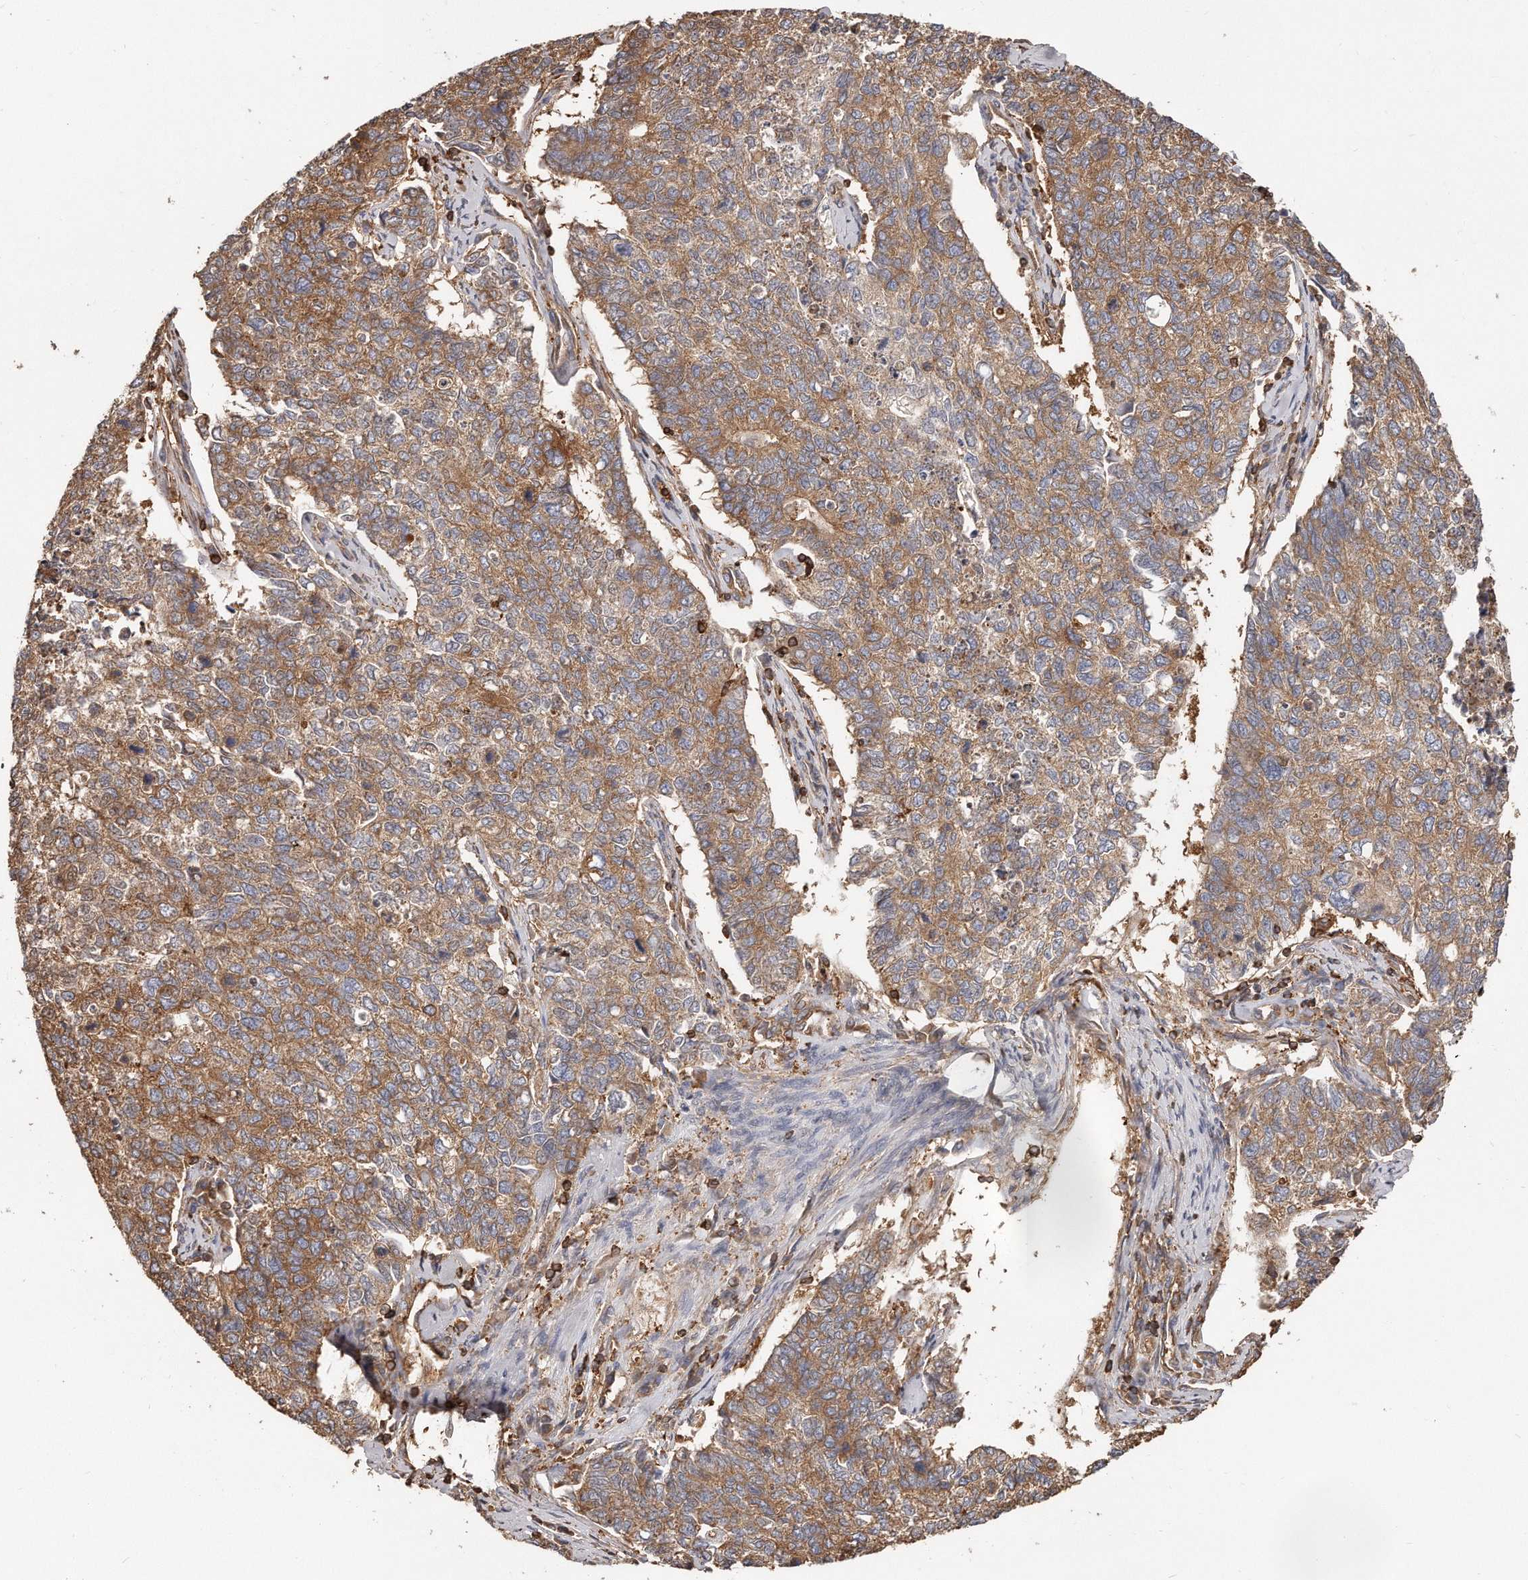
{"staining": {"intensity": "moderate", "quantity": ">75%", "location": "cytoplasmic/membranous"}, "tissue": "cervical cancer", "cell_type": "Tumor cells", "image_type": "cancer", "snomed": [{"axis": "morphology", "description": "Squamous cell carcinoma, NOS"}, {"axis": "topography", "description": "Cervix"}], "caption": "The histopathology image reveals immunohistochemical staining of cervical cancer (squamous cell carcinoma). There is moderate cytoplasmic/membranous expression is seen in about >75% of tumor cells.", "gene": "CAP1", "patient": {"sex": "female", "age": 63}}